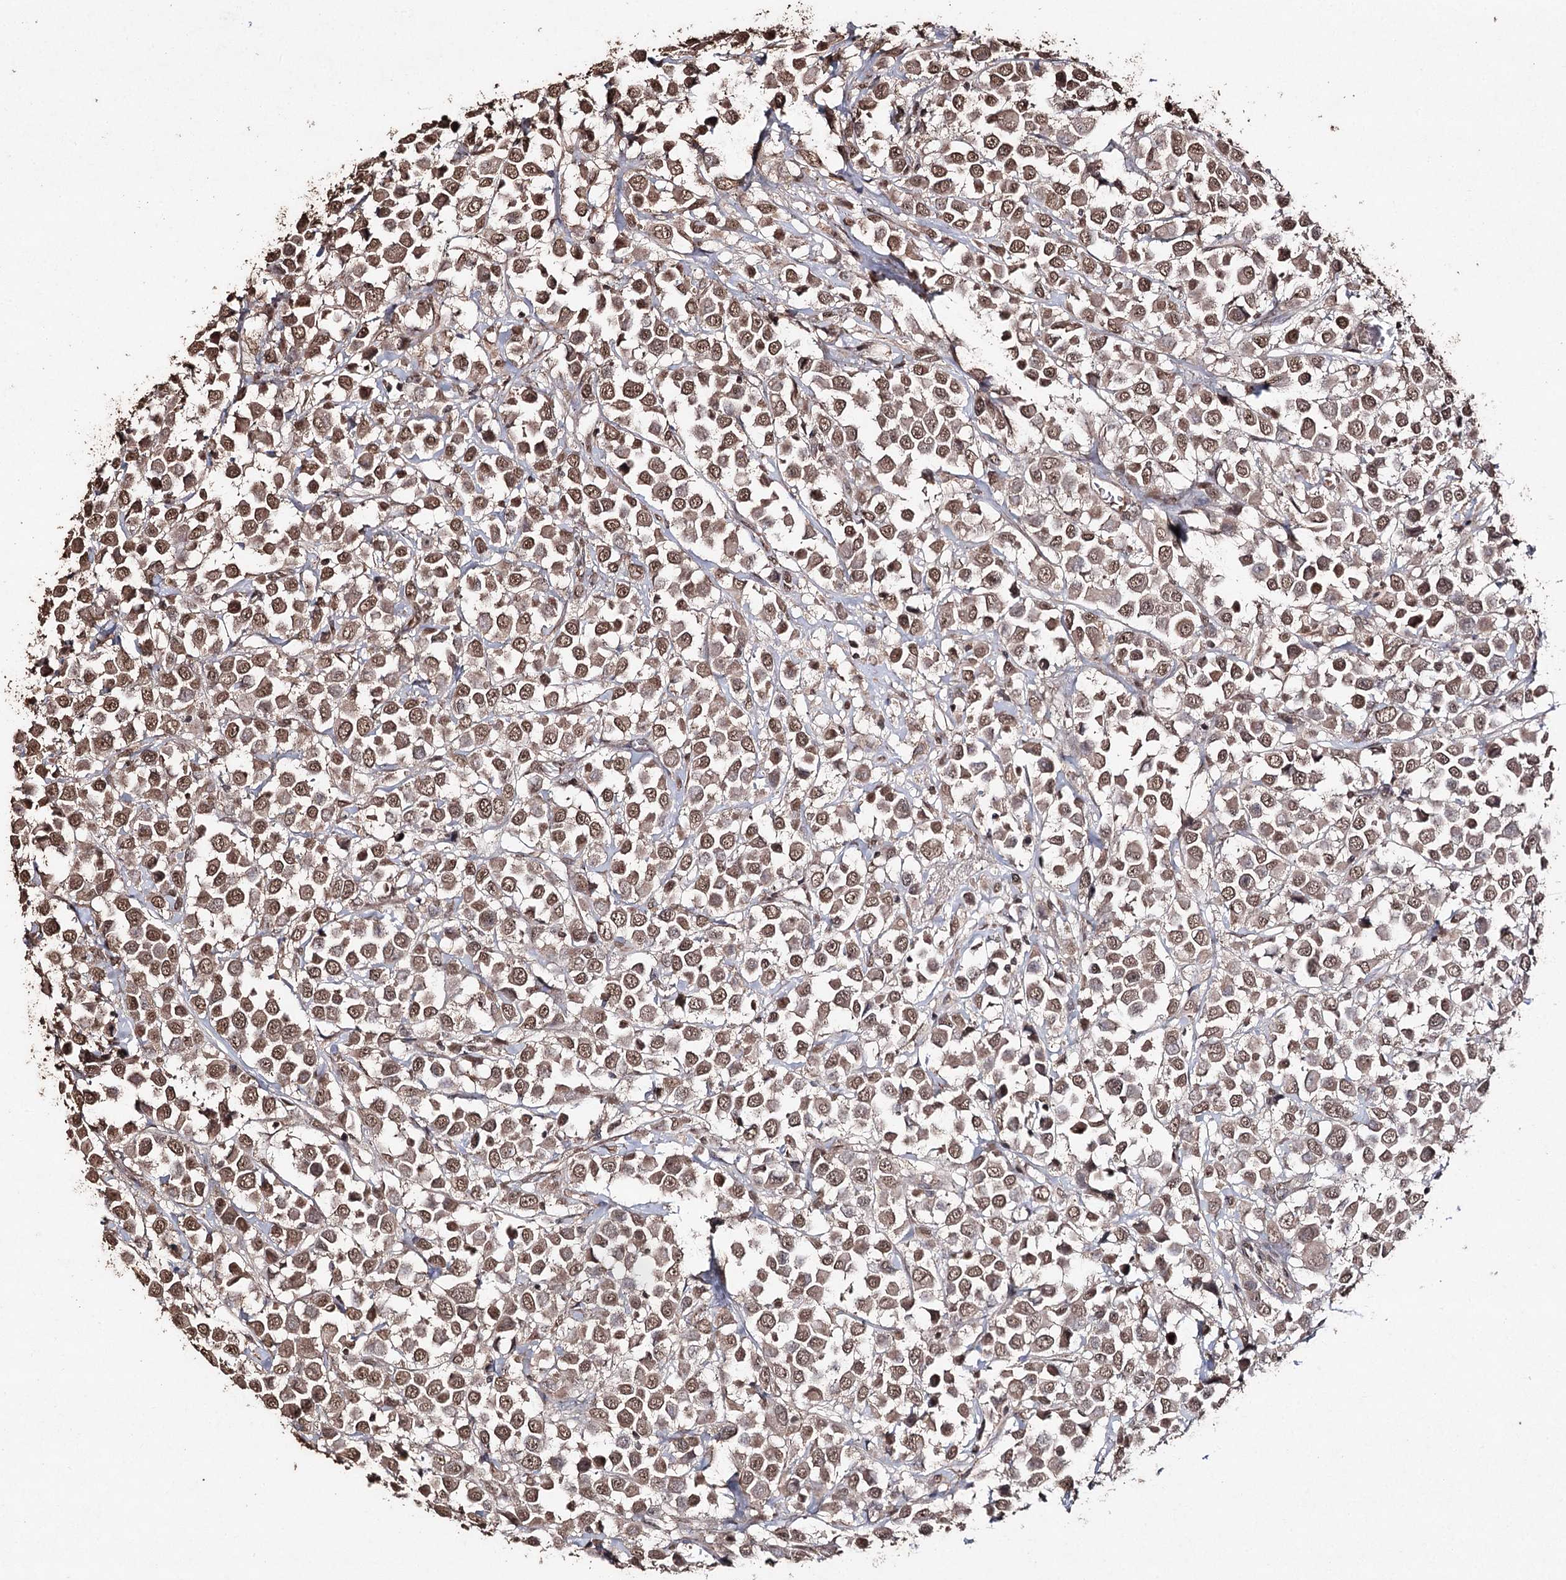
{"staining": {"intensity": "moderate", "quantity": ">75%", "location": "cytoplasmic/membranous,nuclear"}, "tissue": "breast cancer", "cell_type": "Tumor cells", "image_type": "cancer", "snomed": [{"axis": "morphology", "description": "Duct carcinoma"}, {"axis": "topography", "description": "Breast"}], "caption": "An immunohistochemistry (IHC) image of tumor tissue is shown. Protein staining in brown labels moderate cytoplasmic/membranous and nuclear positivity in breast infiltrating ductal carcinoma within tumor cells.", "gene": "ATG14", "patient": {"sex": "female", "age": 61}}